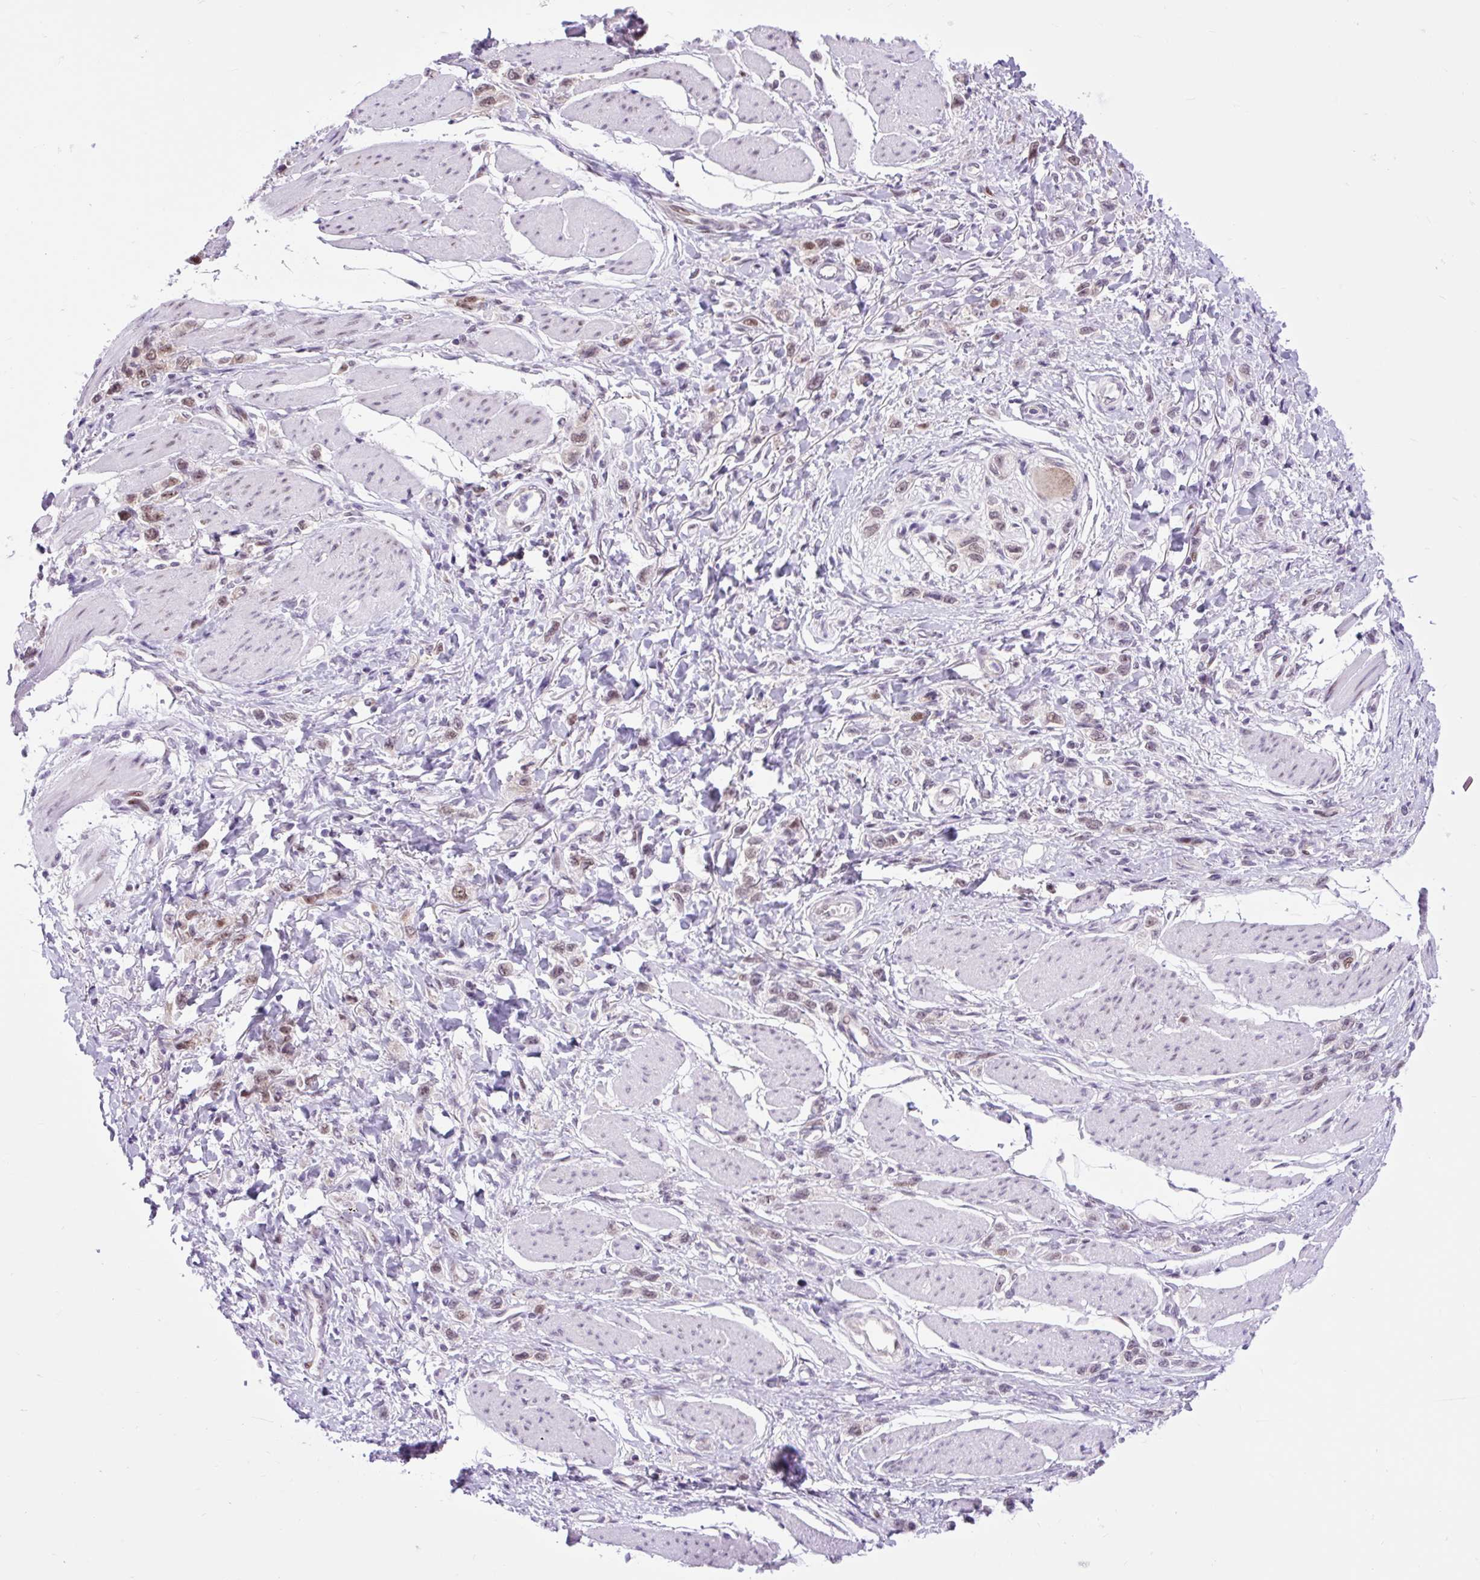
{"staining": {"intensity": "weak", "quantity": ">75%", "location": "nuclear"}, "tissue": "stomach cancer", "cell_type": "Tumor cells", "image_type": "cancer", "snomed": [{"axis": "morphology", "description": "Adenocarcinoma, NOS"}, {"axis": "topography", "description": "Stomach"}], "caption": "Immunohistochemical staining of human stomach cancer displays low levels of weak nuclear protein positivity in approximately >75% of tumor cells. The staining was performed using DAB (3,3'-diaminobenzidine) to visualize the protein expression in brown, while the nuclei were stained in blue with hematoxylin (Magnification: 20x).", "gene": "CLK2", "patient": {"sex": "female", "age": 65}}